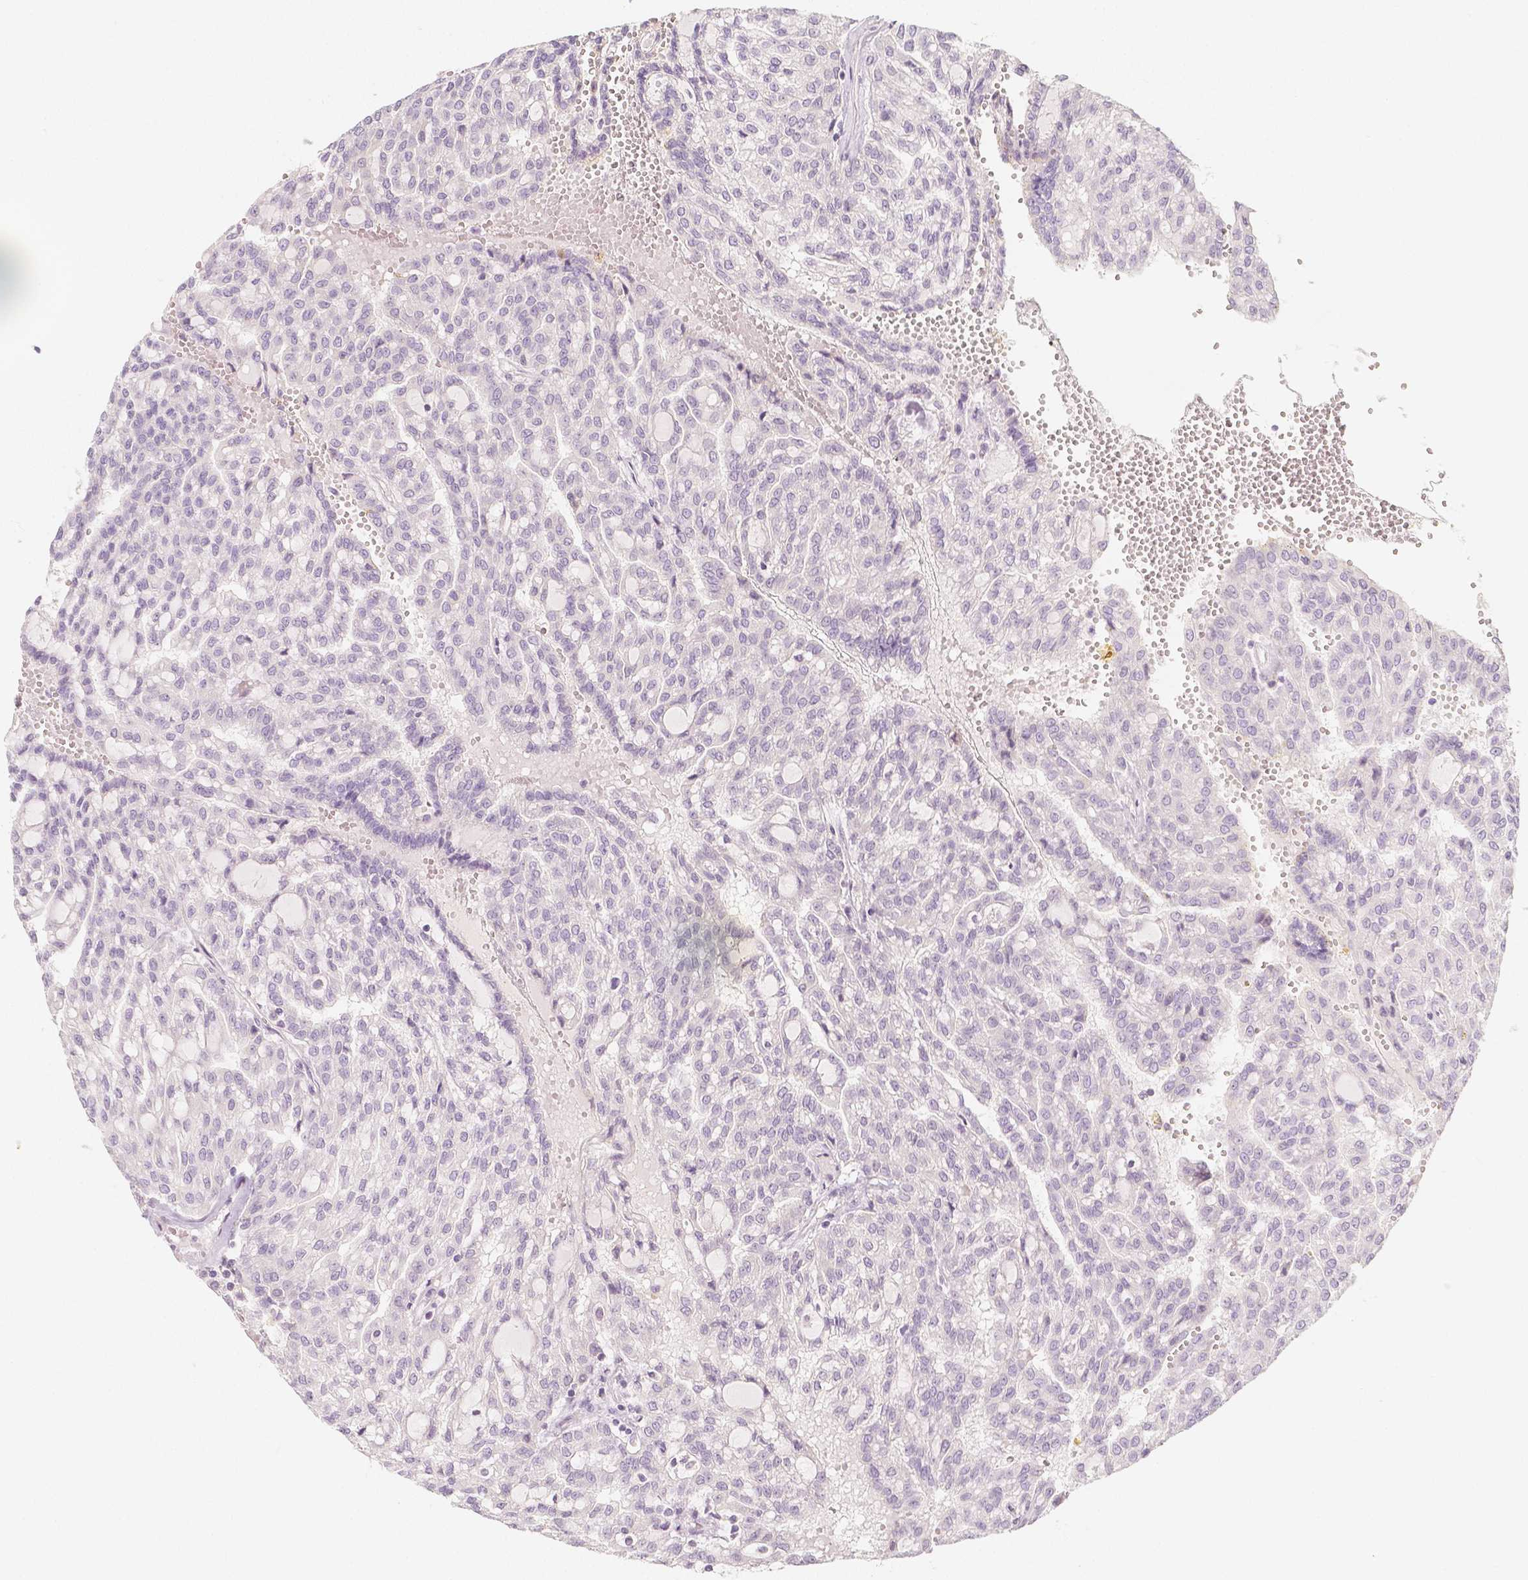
{"staining": {"intensity": "negative", "quantity": "none", "location": "none"}, "tissue": "renal cancer", "cell_type": "Tumor cells", "image_type": "cancer", "snomed": [{"axis": "morphology", "description": "Adenocarcinoma, NOS"}, {"axis": "topography", "description": "Kidney"}], "caption": "High magnification brightfield microscopy of renal cancer (adenocarcinoma) stained with DAB (brown) and counterstained with hematoxylin (blue): tumor cells show no significant staining. Brightfield microscopy of IHC stained with DAB (brown) and hematoxylin (blue), captured at high magnification.", "gene": "BATF", "patient": {"sex": "male", "age": 63}}